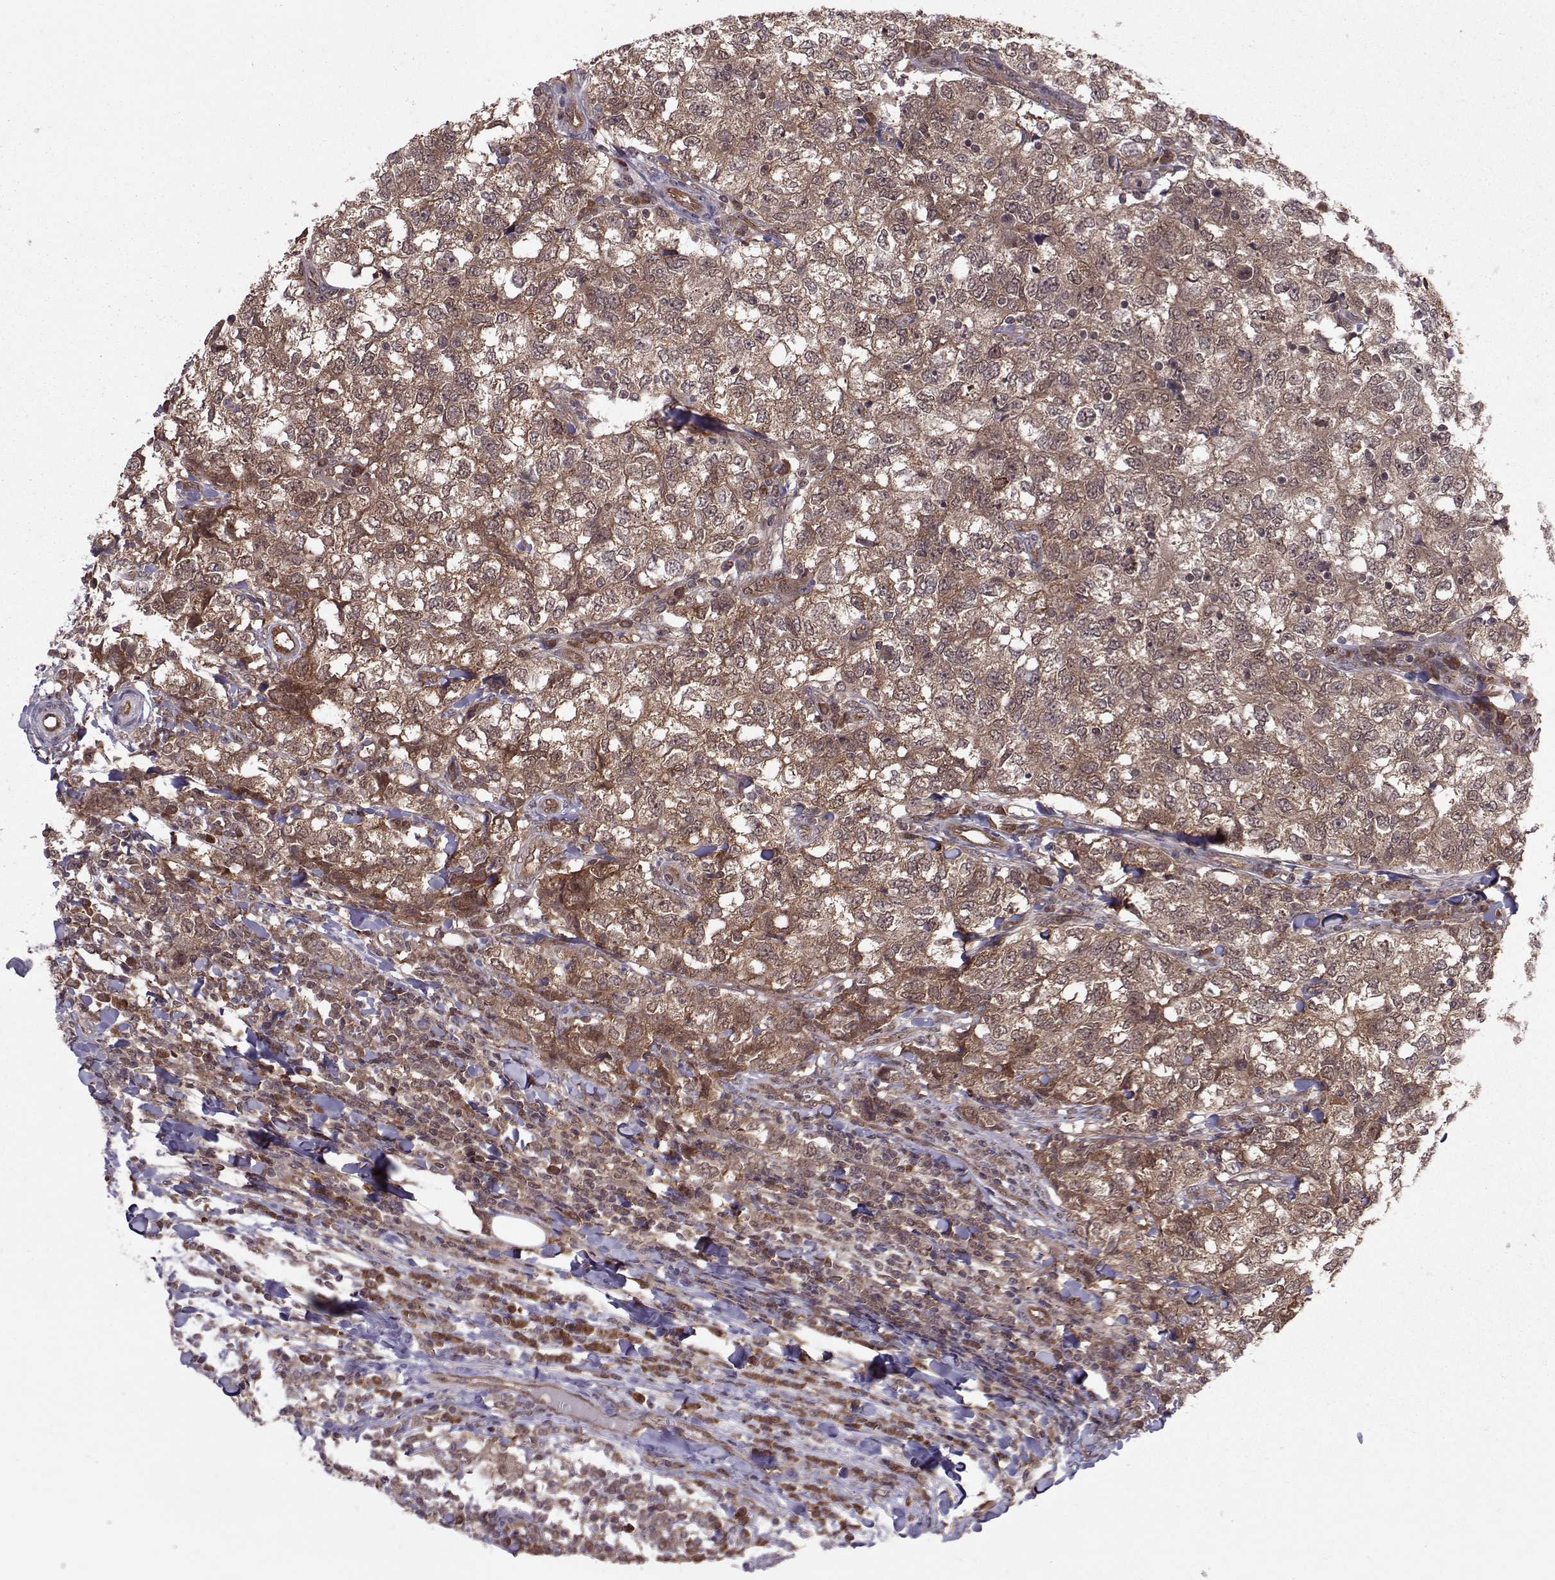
{"staining": {"intensity": "moderate", "quantity": "25%-75%", "location": "cytoplasmic/membranous"}, "tissue": "breast cancer", "cell_type": "Tumor cells", "image_type": "cancer", "snomed": [{"axis": "morphology", "description": "Duct carcinoma"}, {"axis": "topography", "description": "Breast"}], "caption": "Protein analysis of infiltrating ductal carcinoma (breast) tissue demonstrates moderate cytoplasmic/membranous expression in approximately 25%-75% of tumor cells.", "gene": "PPP2R2A", "patient": {"sex": "female", "age": 30}}